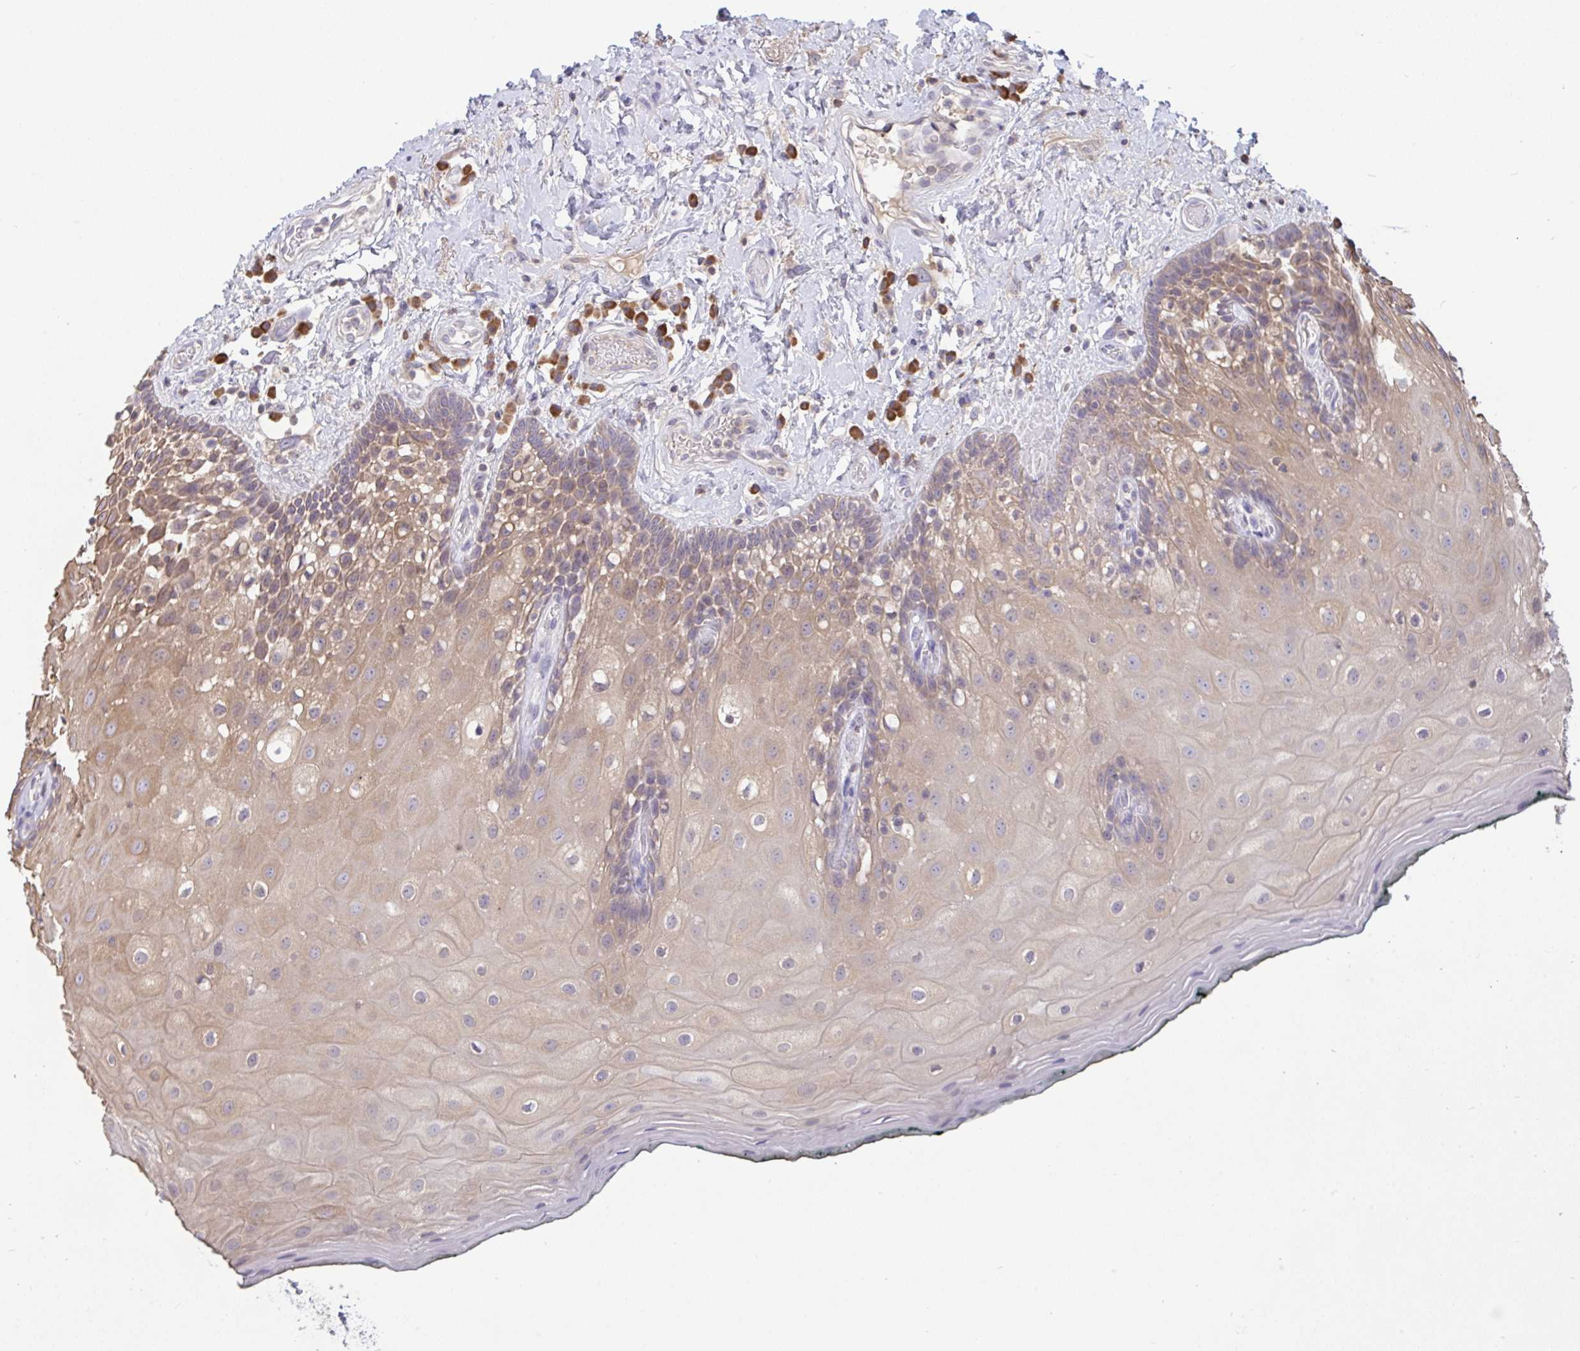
{"staining": {"intensity": "weak", "quantity": ">75%", "location": "cytoplasmic/membranous"}, "tissue": "oral mucosa", "cell_type": "Squamous epithelial cells", "image_type": "normal", "snomed": [{"axis": "morphology", "description": "Normal tissue, NOS"}, {"axis": "morphology", "description": "Squamous cell carcinoma, NOS"}, {"axis": "topography", "description": "Oral tissue"}, {"axis": "topography", "description": "Head-Neck"}], "caption": "This histopathology image demonstrates benign oral mucosa stained with immunohistochemistry to label a protein in brown. The cytoplasmic/membranous of squamous epithelial cells show weak positivity for the protein. Nuclei are counter-stained blue.", "gene": "TMEM41A", "patient": {"sex": "male", "age": 64}}